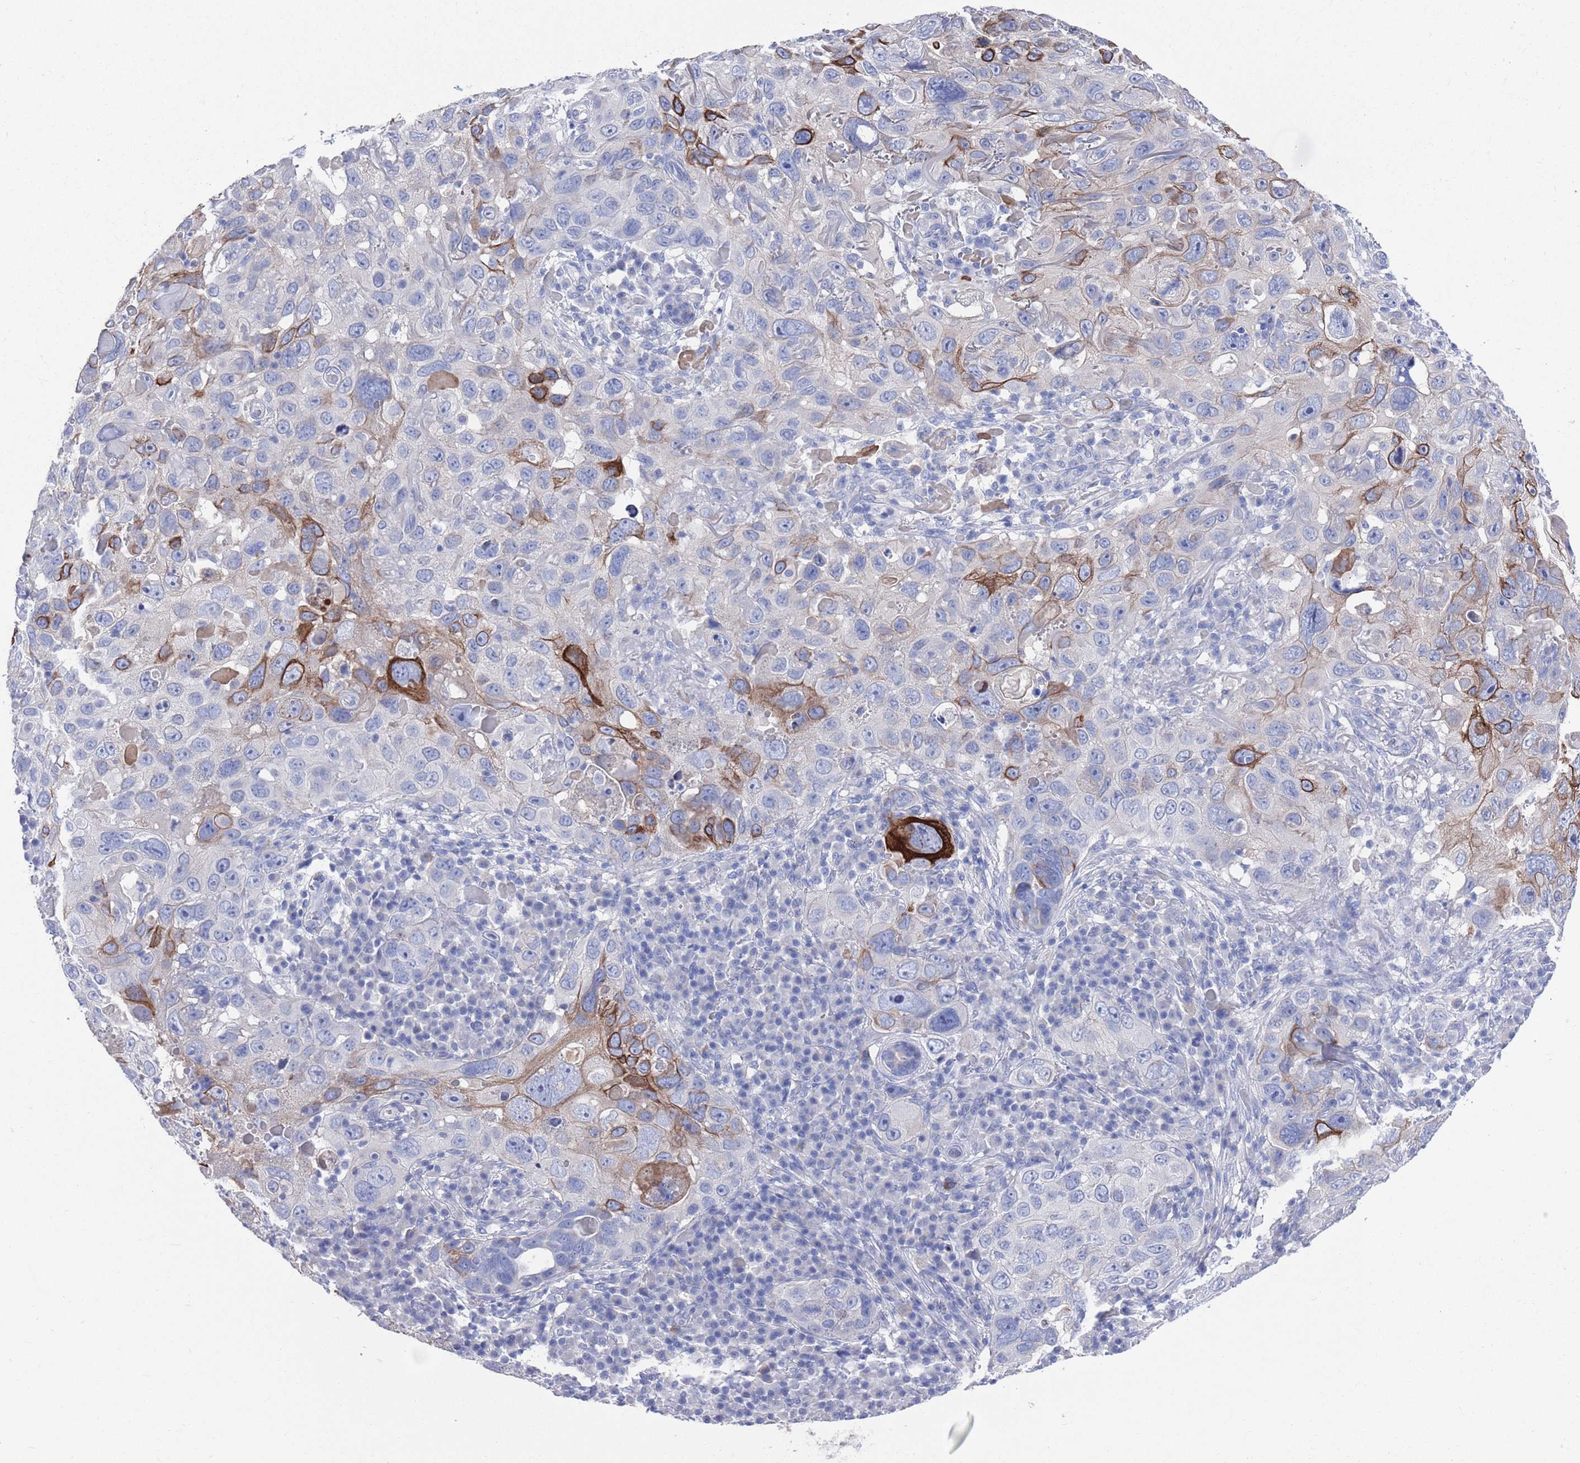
{"staining": {"intensity": "strong", "quantity": "<25%", "location": "cytoplasmic/membranous"}, "tissue": "skin cancer", "cell_type": "Tumor cells", "image_type": "cancer", "snomed": [{"axis": "morphology", "description": "Squamous cell carcinoma in situ, NOS"}, {"axis": "morphology", "description": "Squamous cell carcinoma, NOS"}, {"axis": "topography", "description": "Skin"}], "caption": "This micrograph shows skin cancer stained with immunohistochemistry (IHC) to label a protein in brown. The cytoplasmic/membranous of tumor cells show strong positivity for the protein. Nuclei are counter-stained blue.", "gene": "MTMR2", "patient": {"sex": "male", "age": 93}}